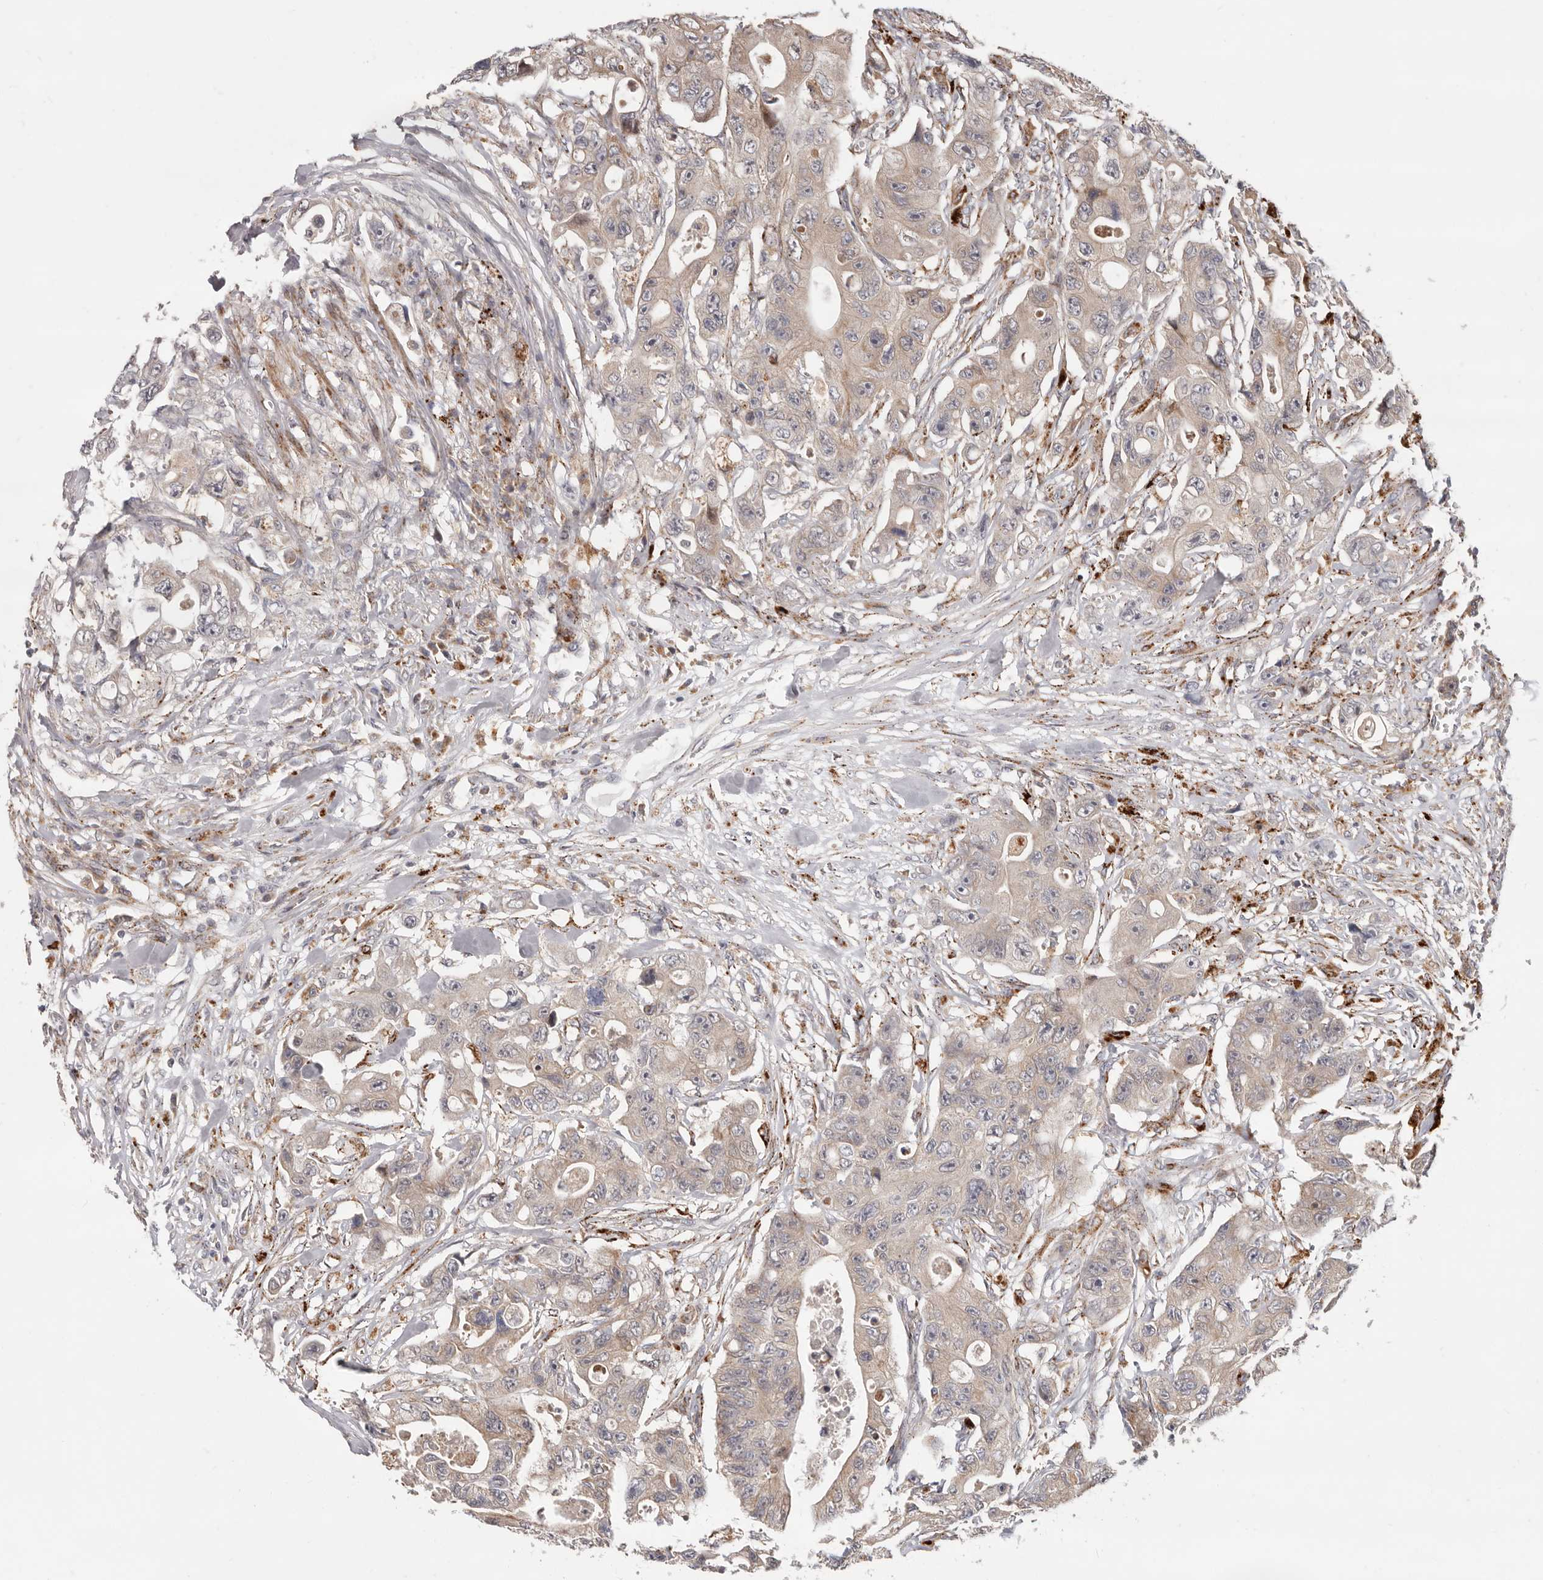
{"staining": {"intensity": "weak", "quantity": ">75%", "location": "cytoplasmic/membranous"}, "tissue": "colorectal cancer", "cell_type": "Tumor cells", "image_type": "cancer", "snomed": [{"axis": "morphology", "description": "Adenocarcinoma, NOS"}, {"axis": "topography", "description": "Colon"}], "caption": "Protein staining of colorectal adenocarcinoma tissue reveals weak cytoplasmic/membranous staining in about >75% of tumor cells. Using DAB (brown) and hematoxylin (blue) stains, captured at high magnification using brightfield microscopy.", "gene": "TOR3A", "patient": {"sex": "female", "age": 46}}